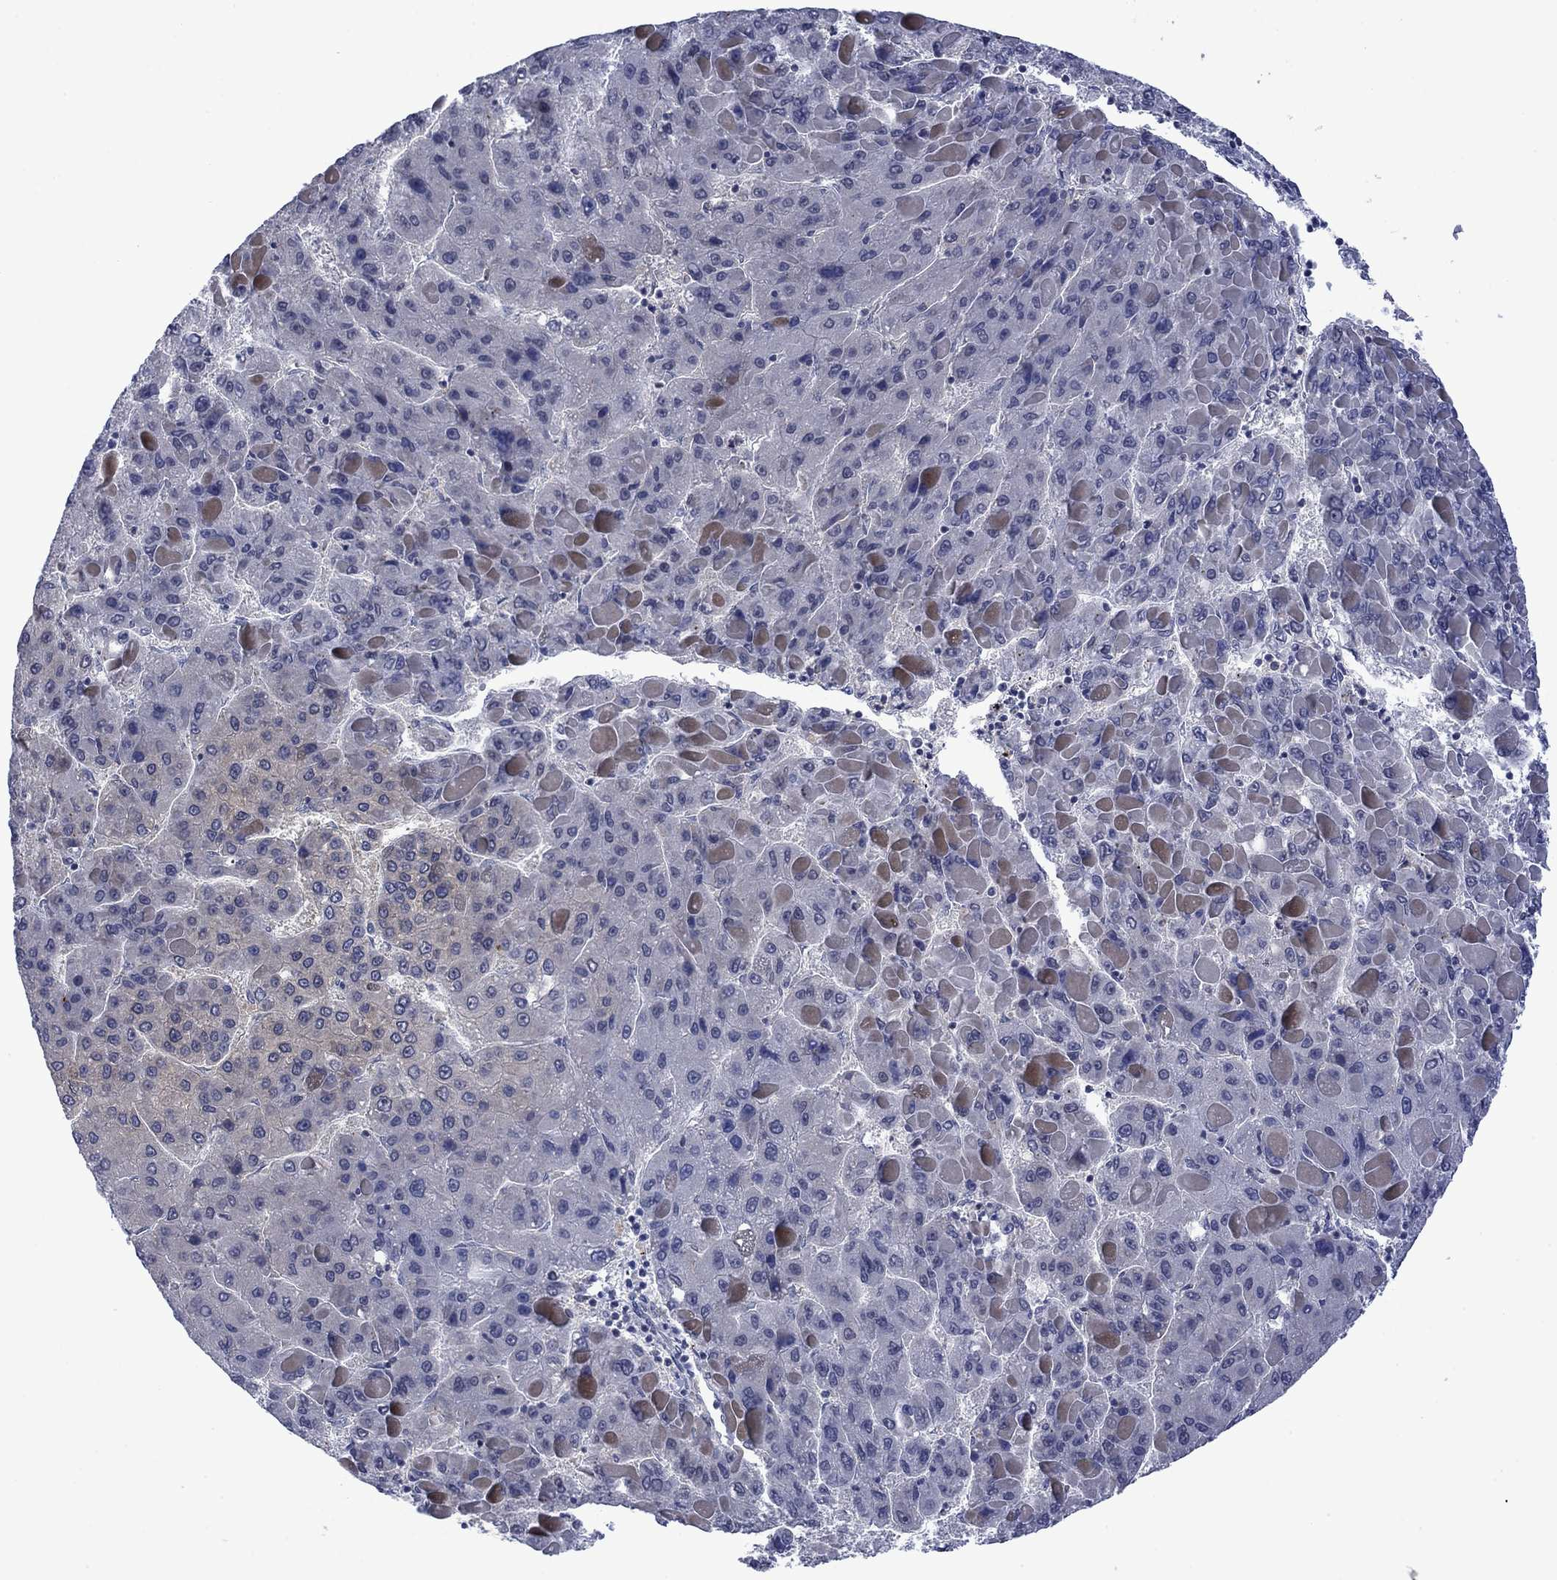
{"staining": {"intensity": "negative", "quantity": "none", "location": "none"}, "tissue": "liver cancer", "cell_type": "Tumor cells", "image_type": "cancer", "snomed": [{"axis": "morphology", "description": "Carcinoma, Hepatocellular, NOS"}, {"axis": "topography", "description": "Liver"}], "caption": "The micrograph displays no significant staining in tumor cells of liver cancer (hepatocellular carcinoma).", "gene": "AGL", "patient": {"sex": "female", "age": 82}}